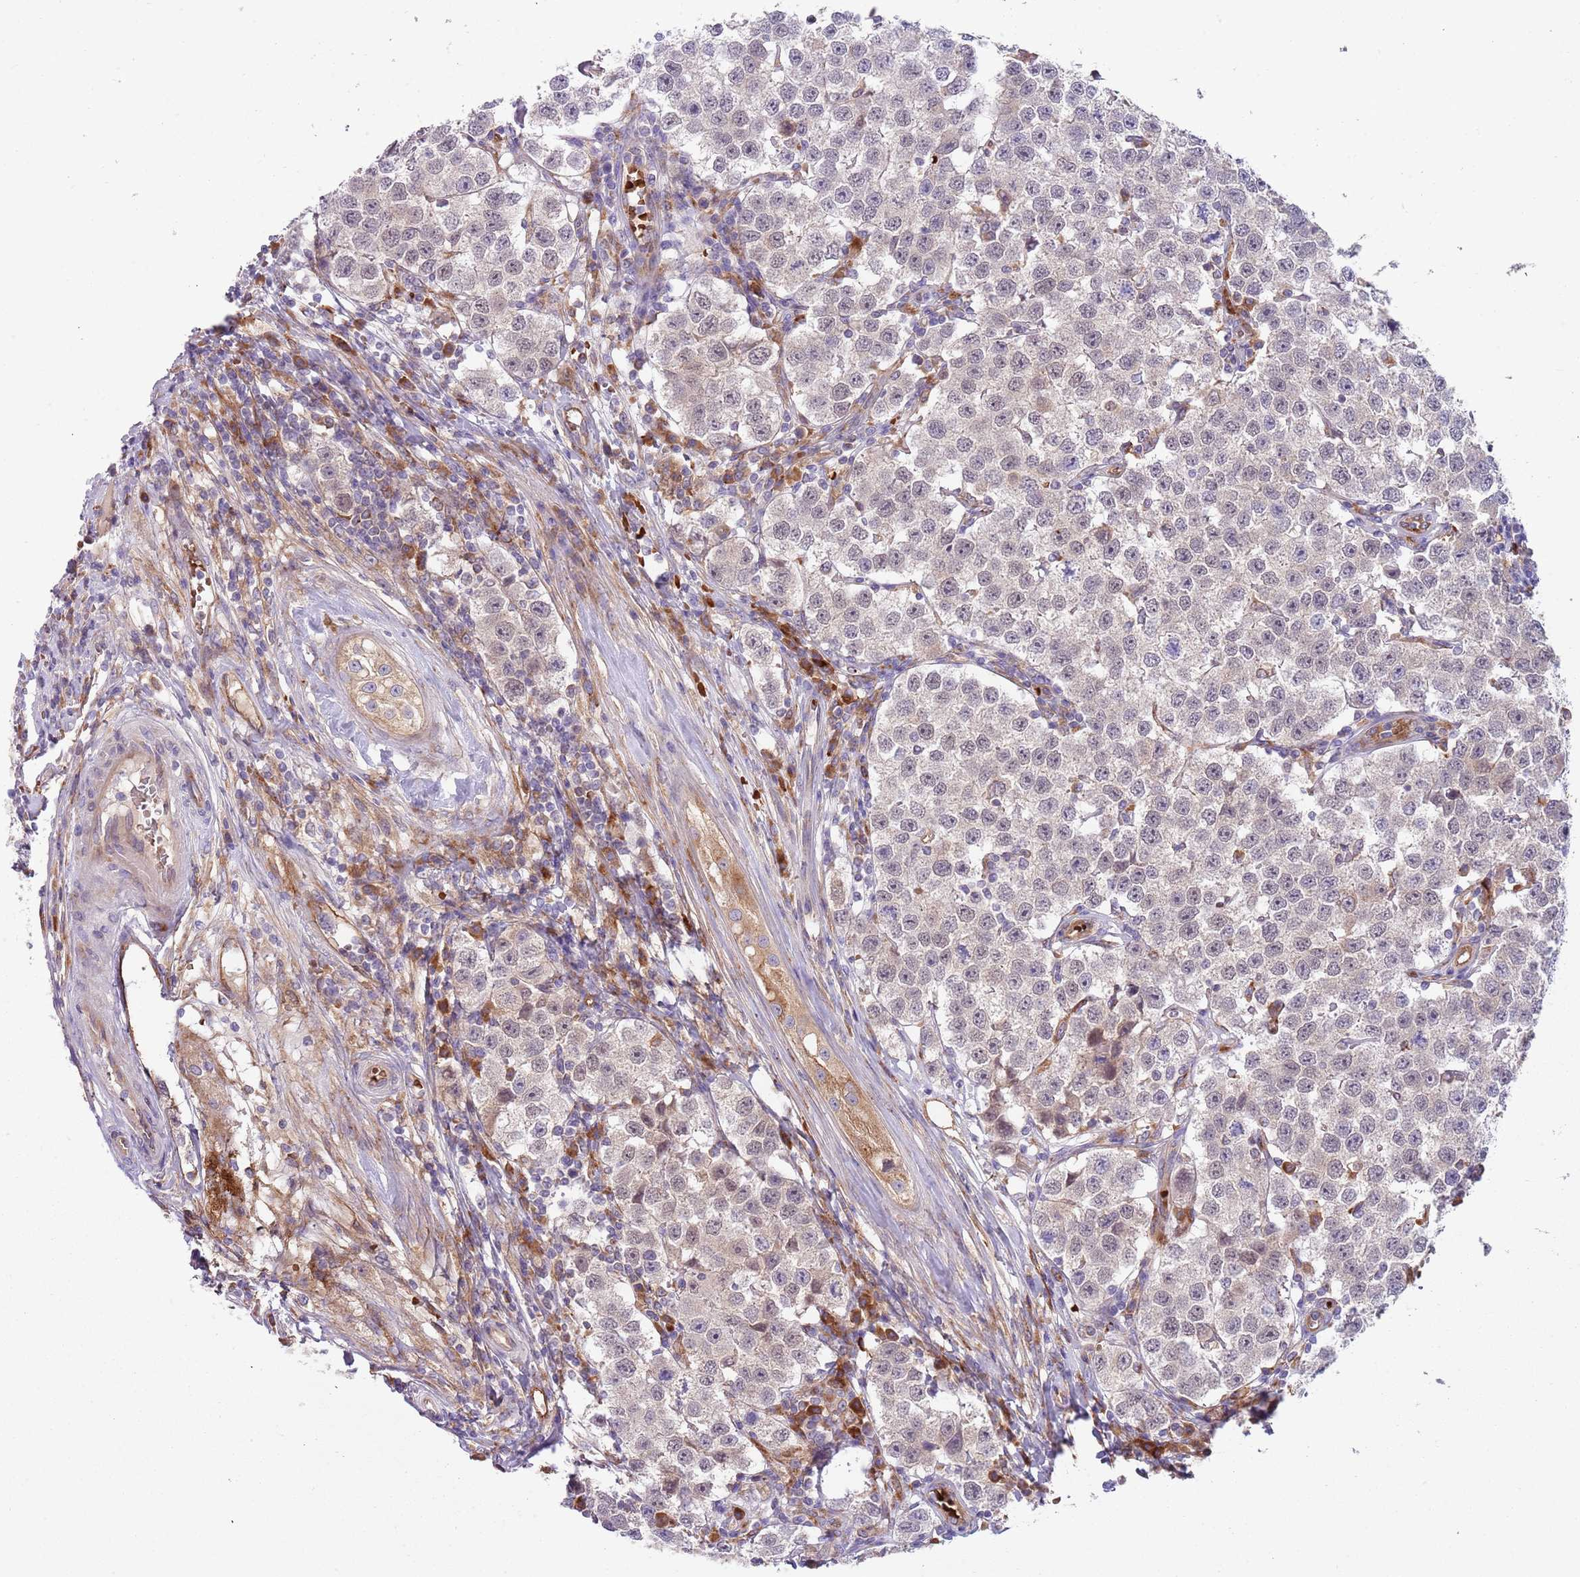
{"staining": {"intensity": "weak", "quantity": "<25%", "location": "cytoplasmic/membranous"}, "tissue": "testis cancer", "cell_type": "Tumor cells", "image_type": "cancer", "snomed": [{"axis": "morphology", "description": "Seminoma, NOS"}, {"axis": "topography", "description": "Testis"}], "caption": "The image shows no staining of tumor cells in testis cancer (seminoma). (DAB immunohistochemistry, high magnification).", "gene": "VWCE", "patient": {"sex": "male", "age": 34}}